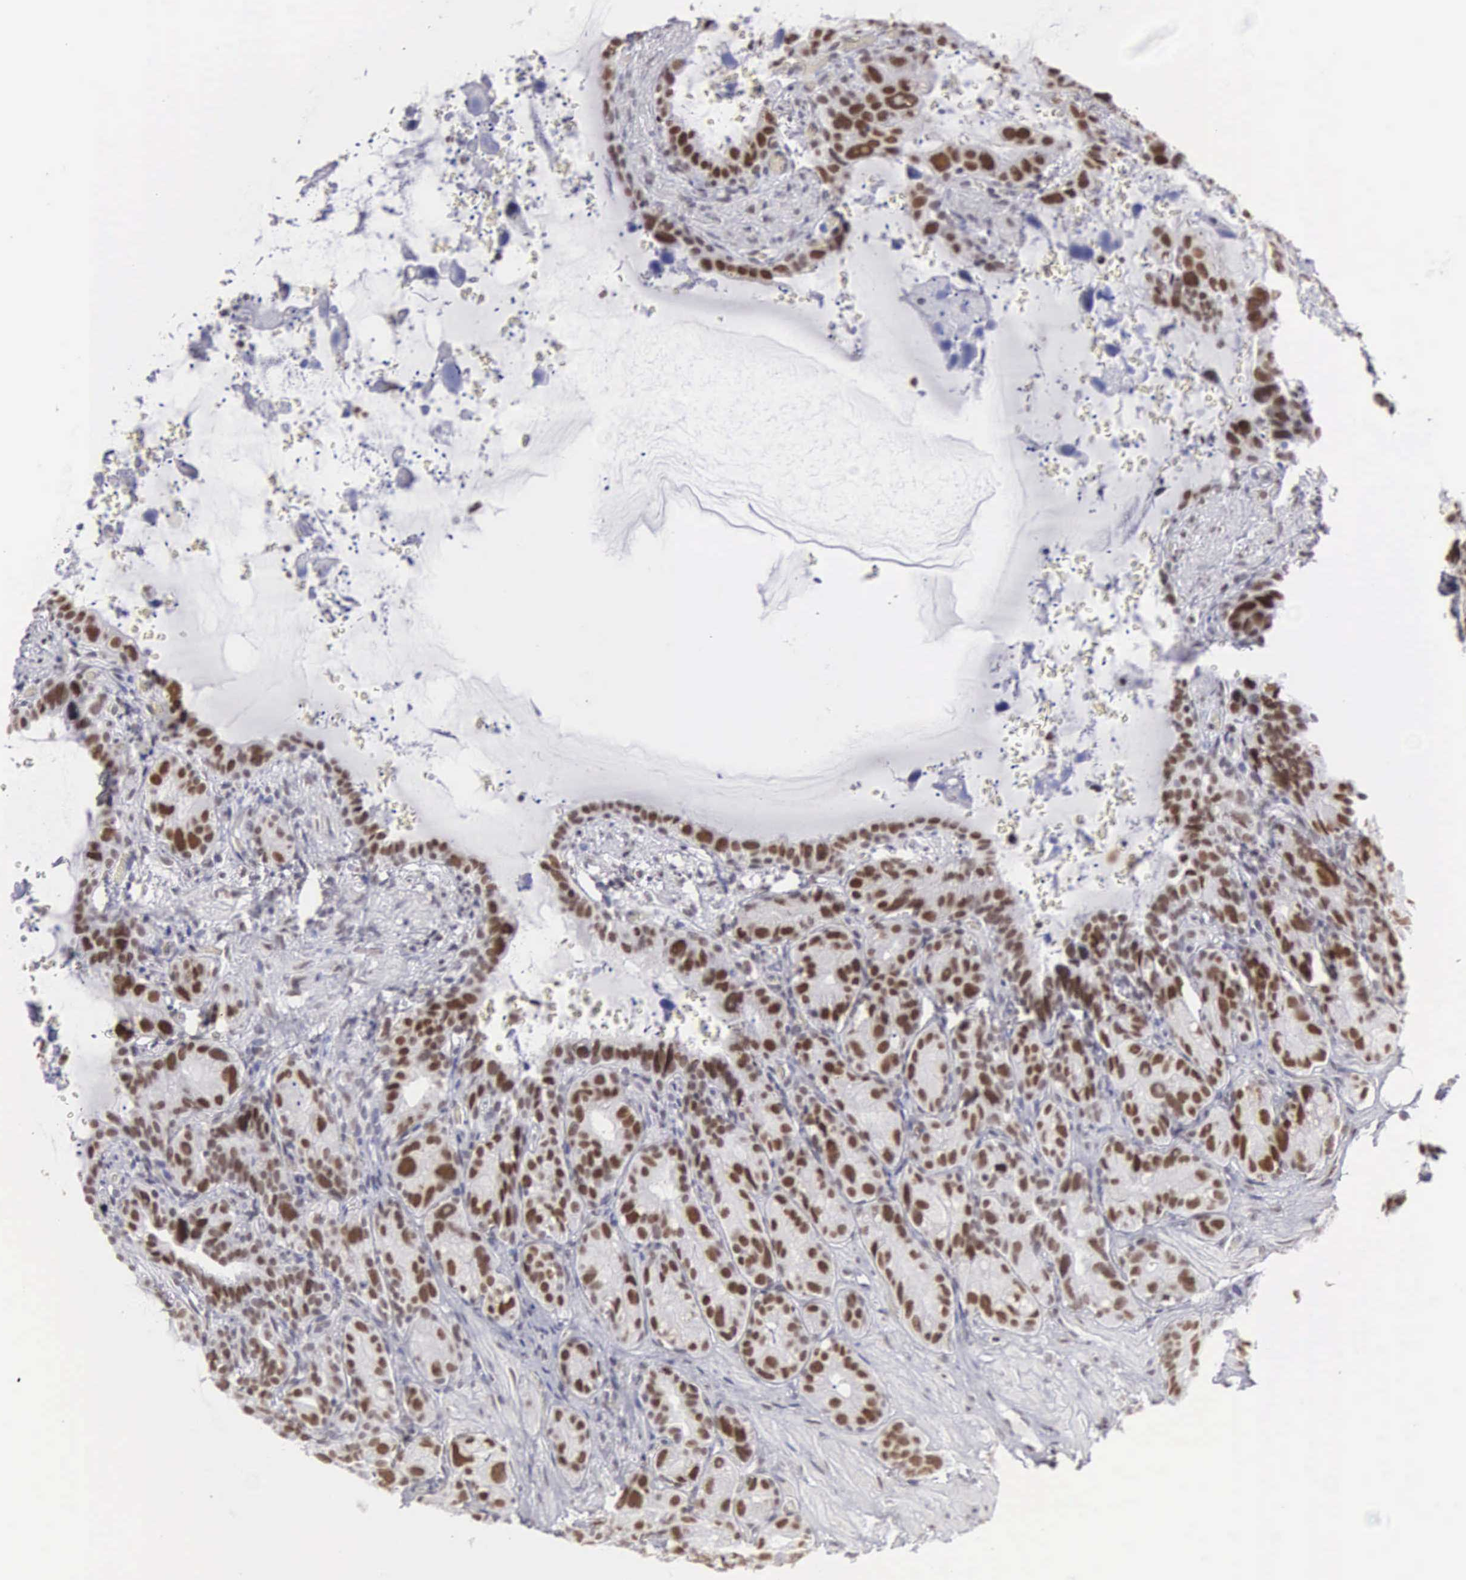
{"staining": {"intensity": "strong", "quantity": ">75%", "location": "nuclear"}, "tissue": "seminal vesicle", "cell_type": "Glandular cells", "image_type": "normal", "snomed": [{"axis": "morphology", "description": "Normal tissue, NOS"}, {"axis": "topography", "description": "Seminal veicle"}], "caption": "High-magnification brightfield microscopy of normal seminal vesicle stained with DAB (brown) and counterstained with hematoxylin (blue). glandular cells exhibit strong nuclear expression is seen in approximately>75% of cells.", "gene": "CSTF2", "patient": {"sex": "male", "age": 63}}